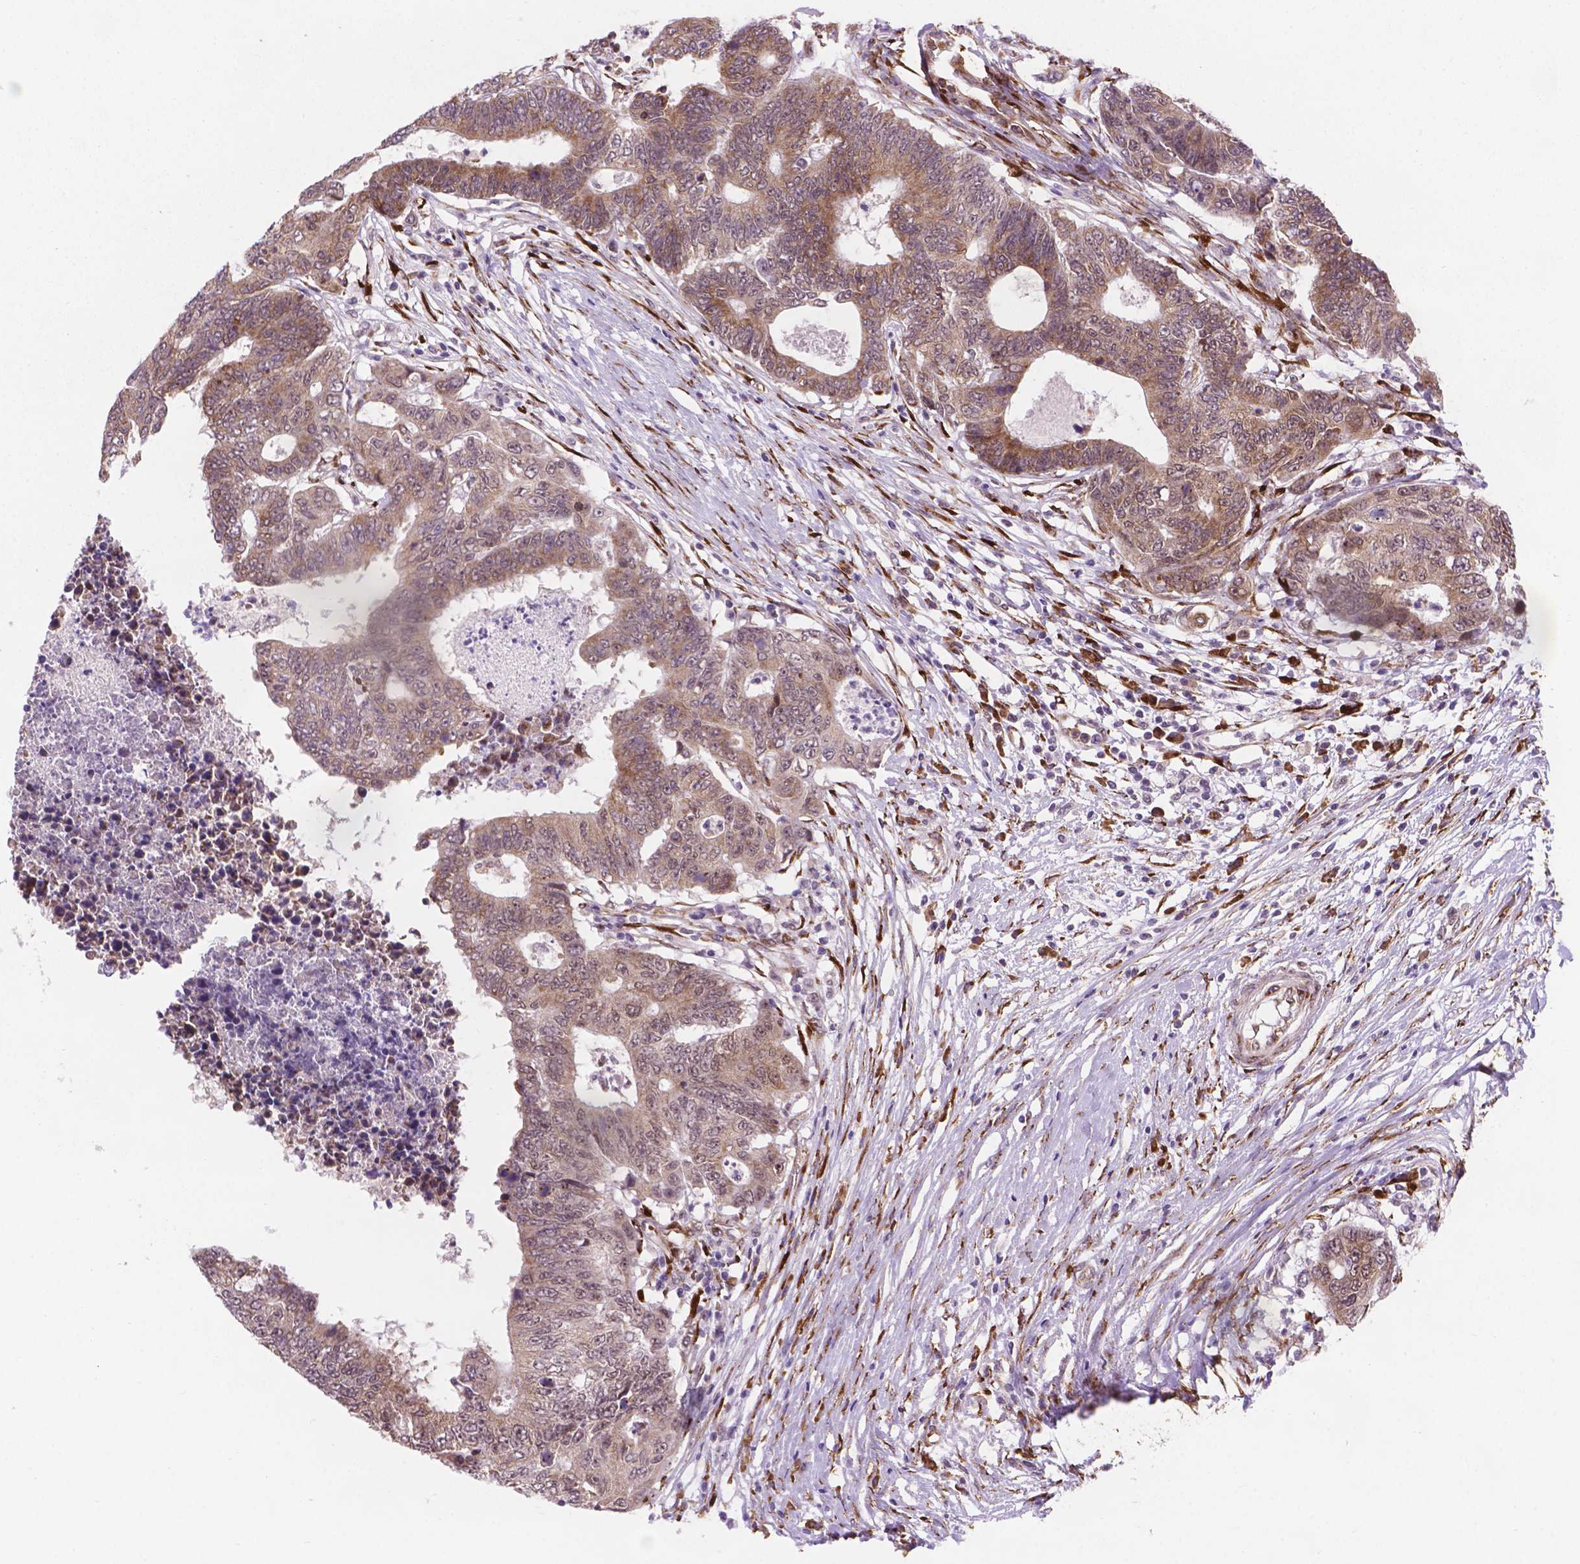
{"staining": {"intensity": "moderate", "quantity": "25%-75%", "location": "cytoplasmic/membranous"}, "tissue": "colorectal cancer", "cell_type": "Tumor cells", "image_type": "cancer", "snomed": [{"axis": "morphology", "description": "Adenocarcinoma, NOS"}, {"axis": "topography", "description": "Colon"}], "caption": "This micrograph reveals colorectal cancer stained with immunohistochemistry to label a protein in brown. The cytoplasmic/membranous of tumor cells show moderate positivity for the protein. Nuclei are counter-stained blue.", "gene": "FNIP1", "patient": {"sex": "female", "age": 48}}